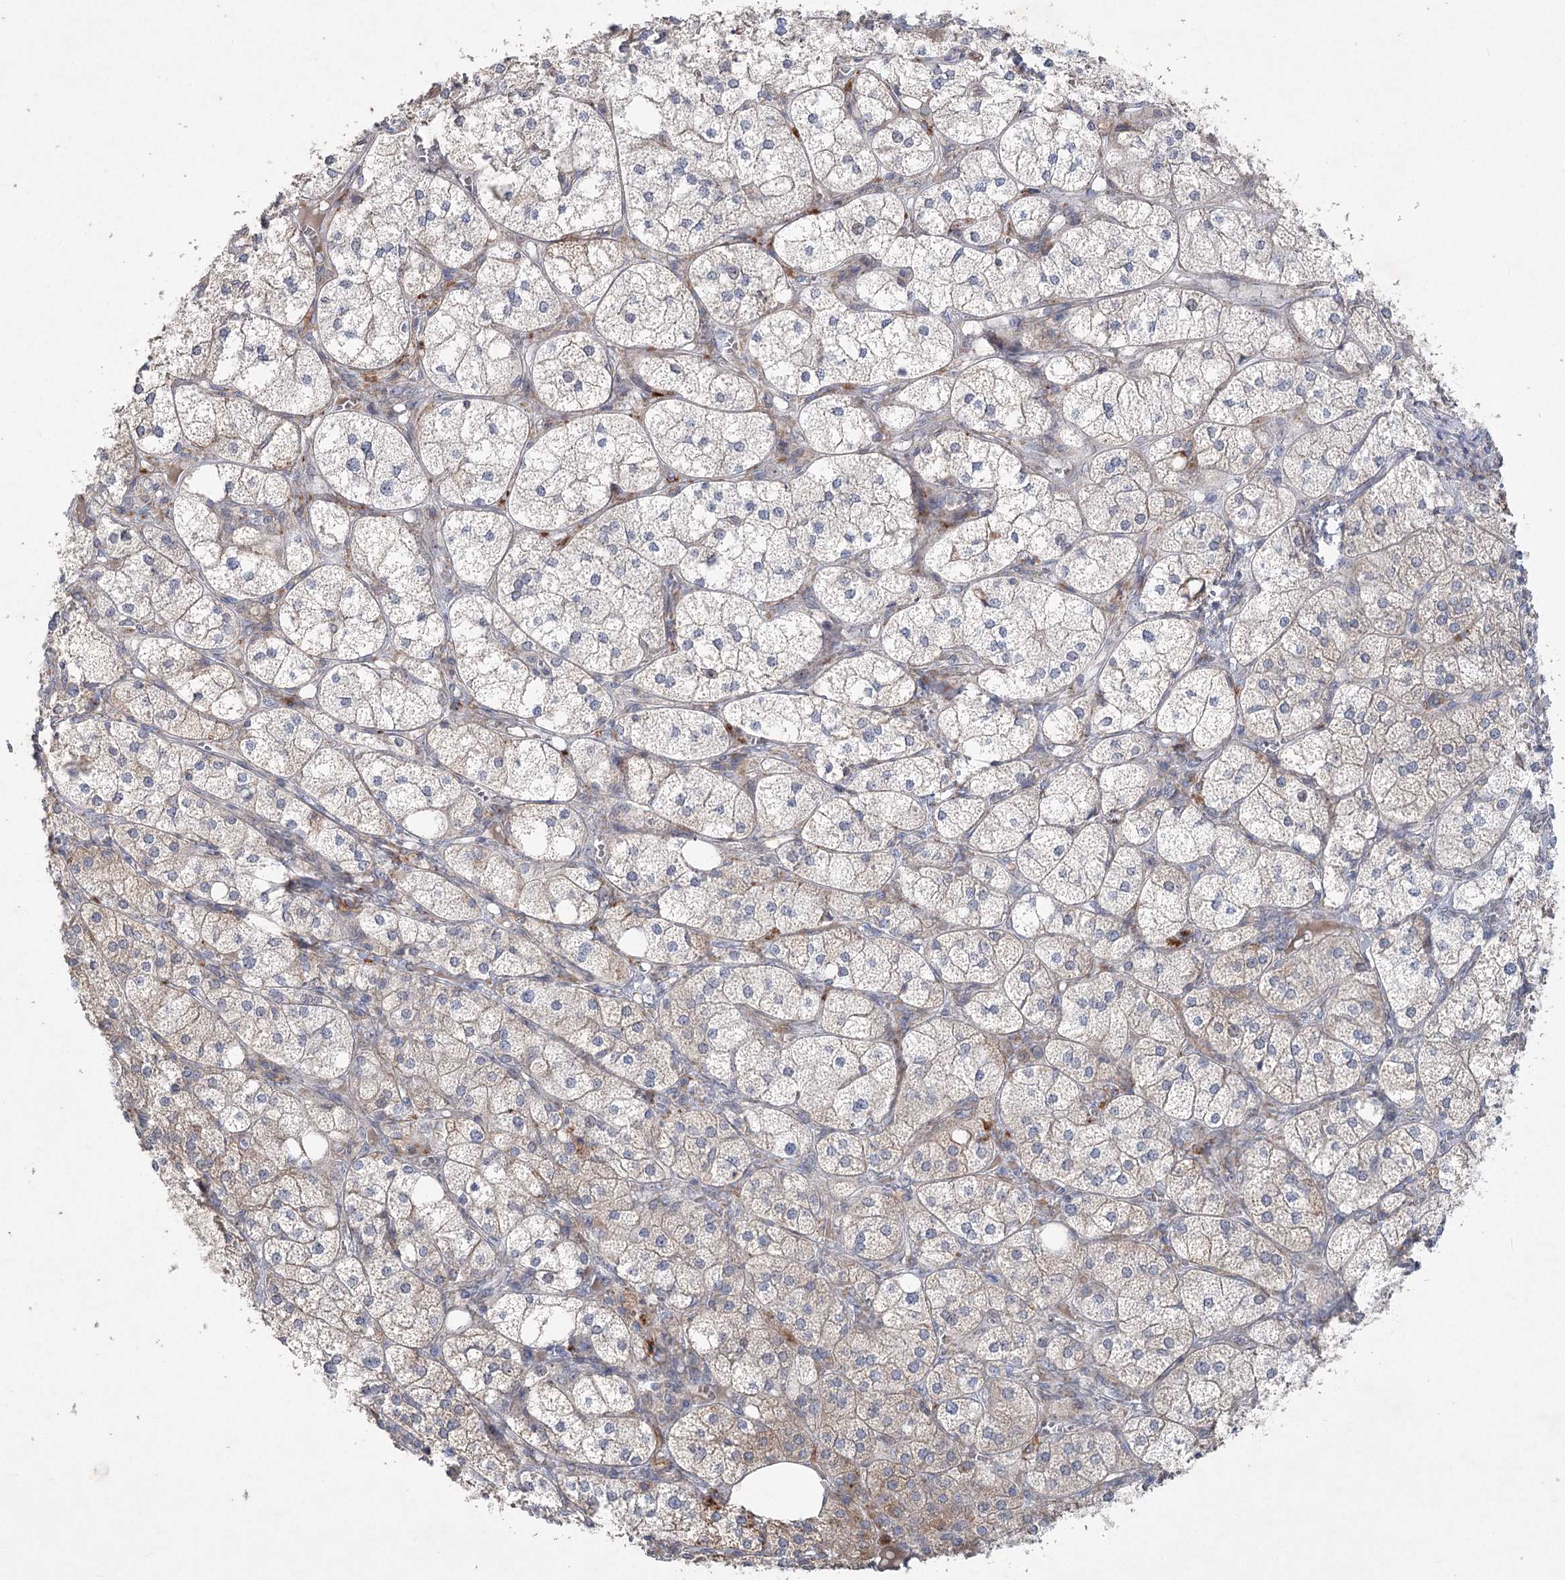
{"staining": {"intensity": "moderate", "quantity": "25%-75%", "location": "cytoplasmic/membranous"}, "tissue": "adrenal gland", "cell_type": "Glandular cells", "image_type": "normal", "snomed": [{"axis": "morphology", "description": "Normal tissue, NOS"}, {"axis": "topography", "description": "Adrenal gland"}], "caption": "This is a photomicrograph of IHC staining of normal adrenal gland, which shows moderate expression in the cytoplasmic/membranous of glandular cells.", "gene": "SCN11A", "patient": {"sex": "female", "age": 61}}